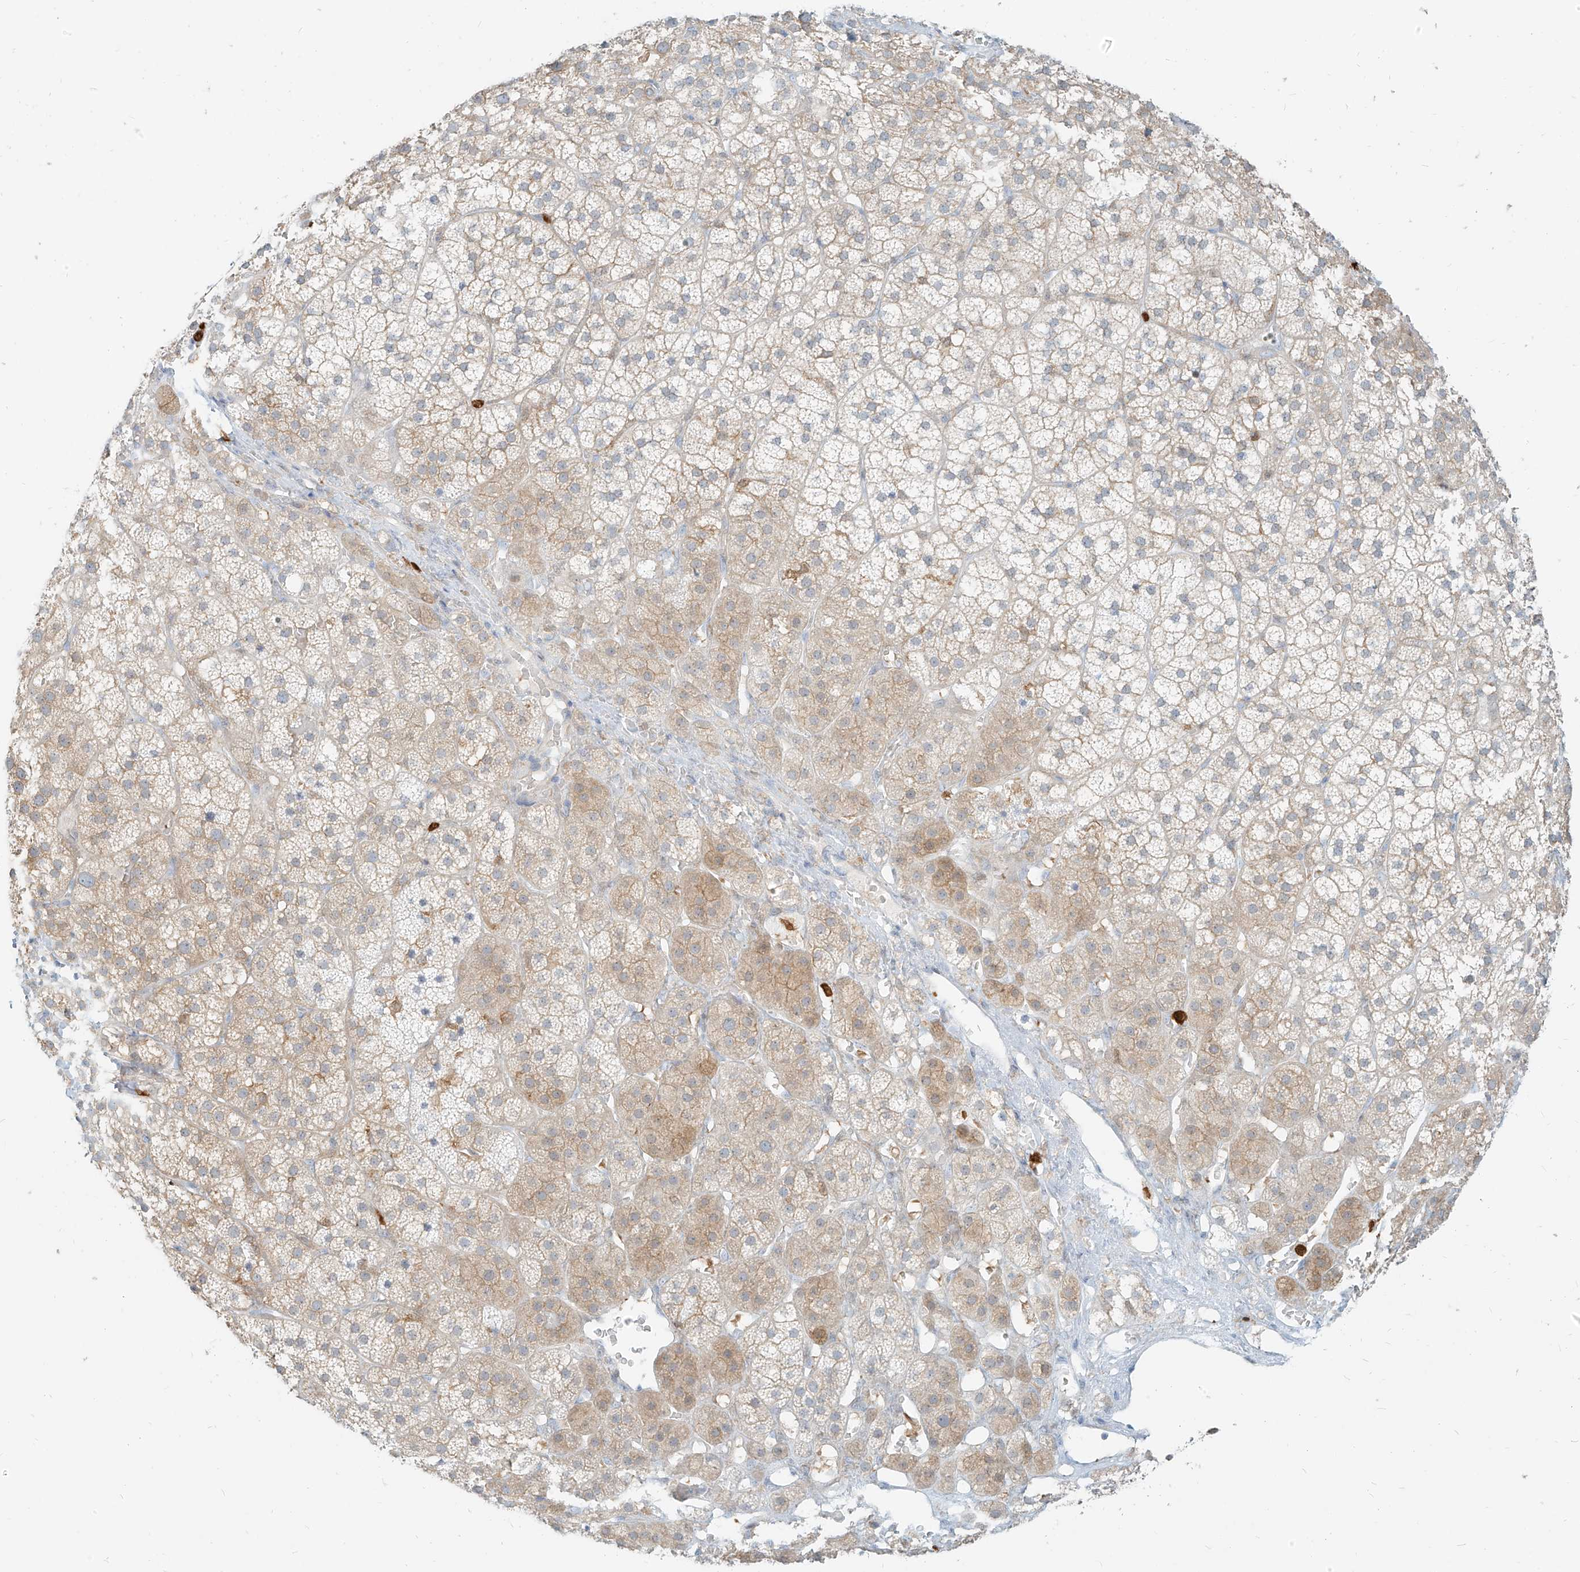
{"staining": {"intensity": "moderate", "quantity": "25%-75%", "location": "cytoplasmic/membranous"}, "tissue": "adrenal gland", "cell_type": "Glandular cells", "image_type": "normal", "snomed": [{"axis": "morphology", "description": "Normal tissue, NOS"}, {"axis": "topography", "description": "Adrenal gland"}], "caption": "Moderate cytoplasmic/membranous protein staining is appreciated in approximately 25%-75% of glandular cells in adrenal gland.", "gene": "PGD", "patient": {"sex": "female", "age": 44}}